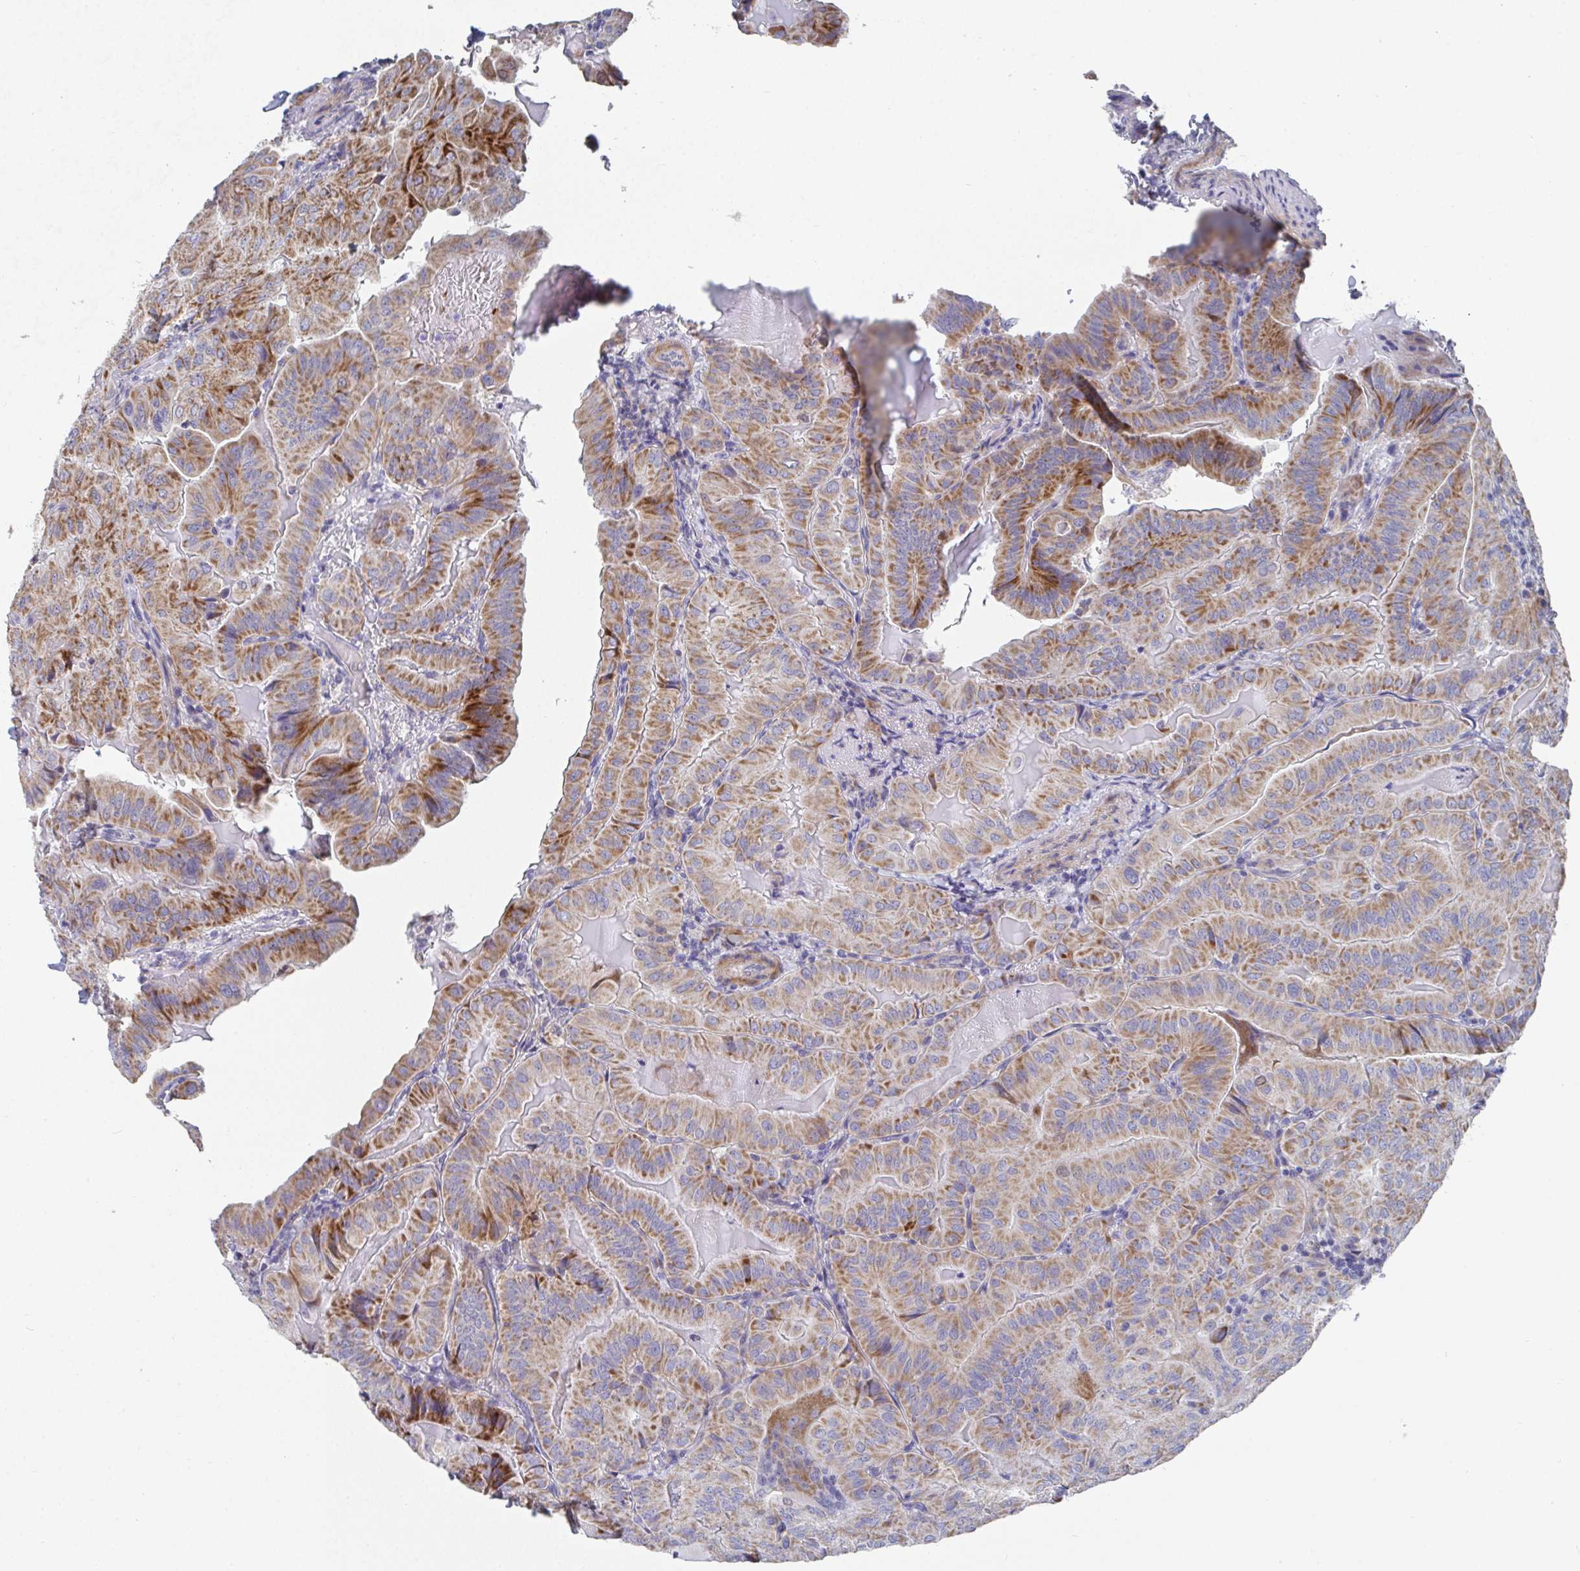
{"staining": {"intensity": "moderate", "quantity": ">75%", "location": "cytoplasmic/membranous"}, "tissue": "thyroid cancer", "cell_type": "Tumor cells", "image_type": "cancer", "snomed": [{"axis": "morphology", "description": "Papillary adenocarcinoma, NOS"}, {"axis": "topography", "description": "Thyroid gland"}], "caption": "A high-resolution photomicrograph shows immunohistochemistry (IHC) staining of thyroid cancer, which exhibits moderate cytoplasmic/membranous staining in approximately >75% of tumor cells.", "gene": "ATP5F1C", "patient": {"sex": "female", "age": 68}}